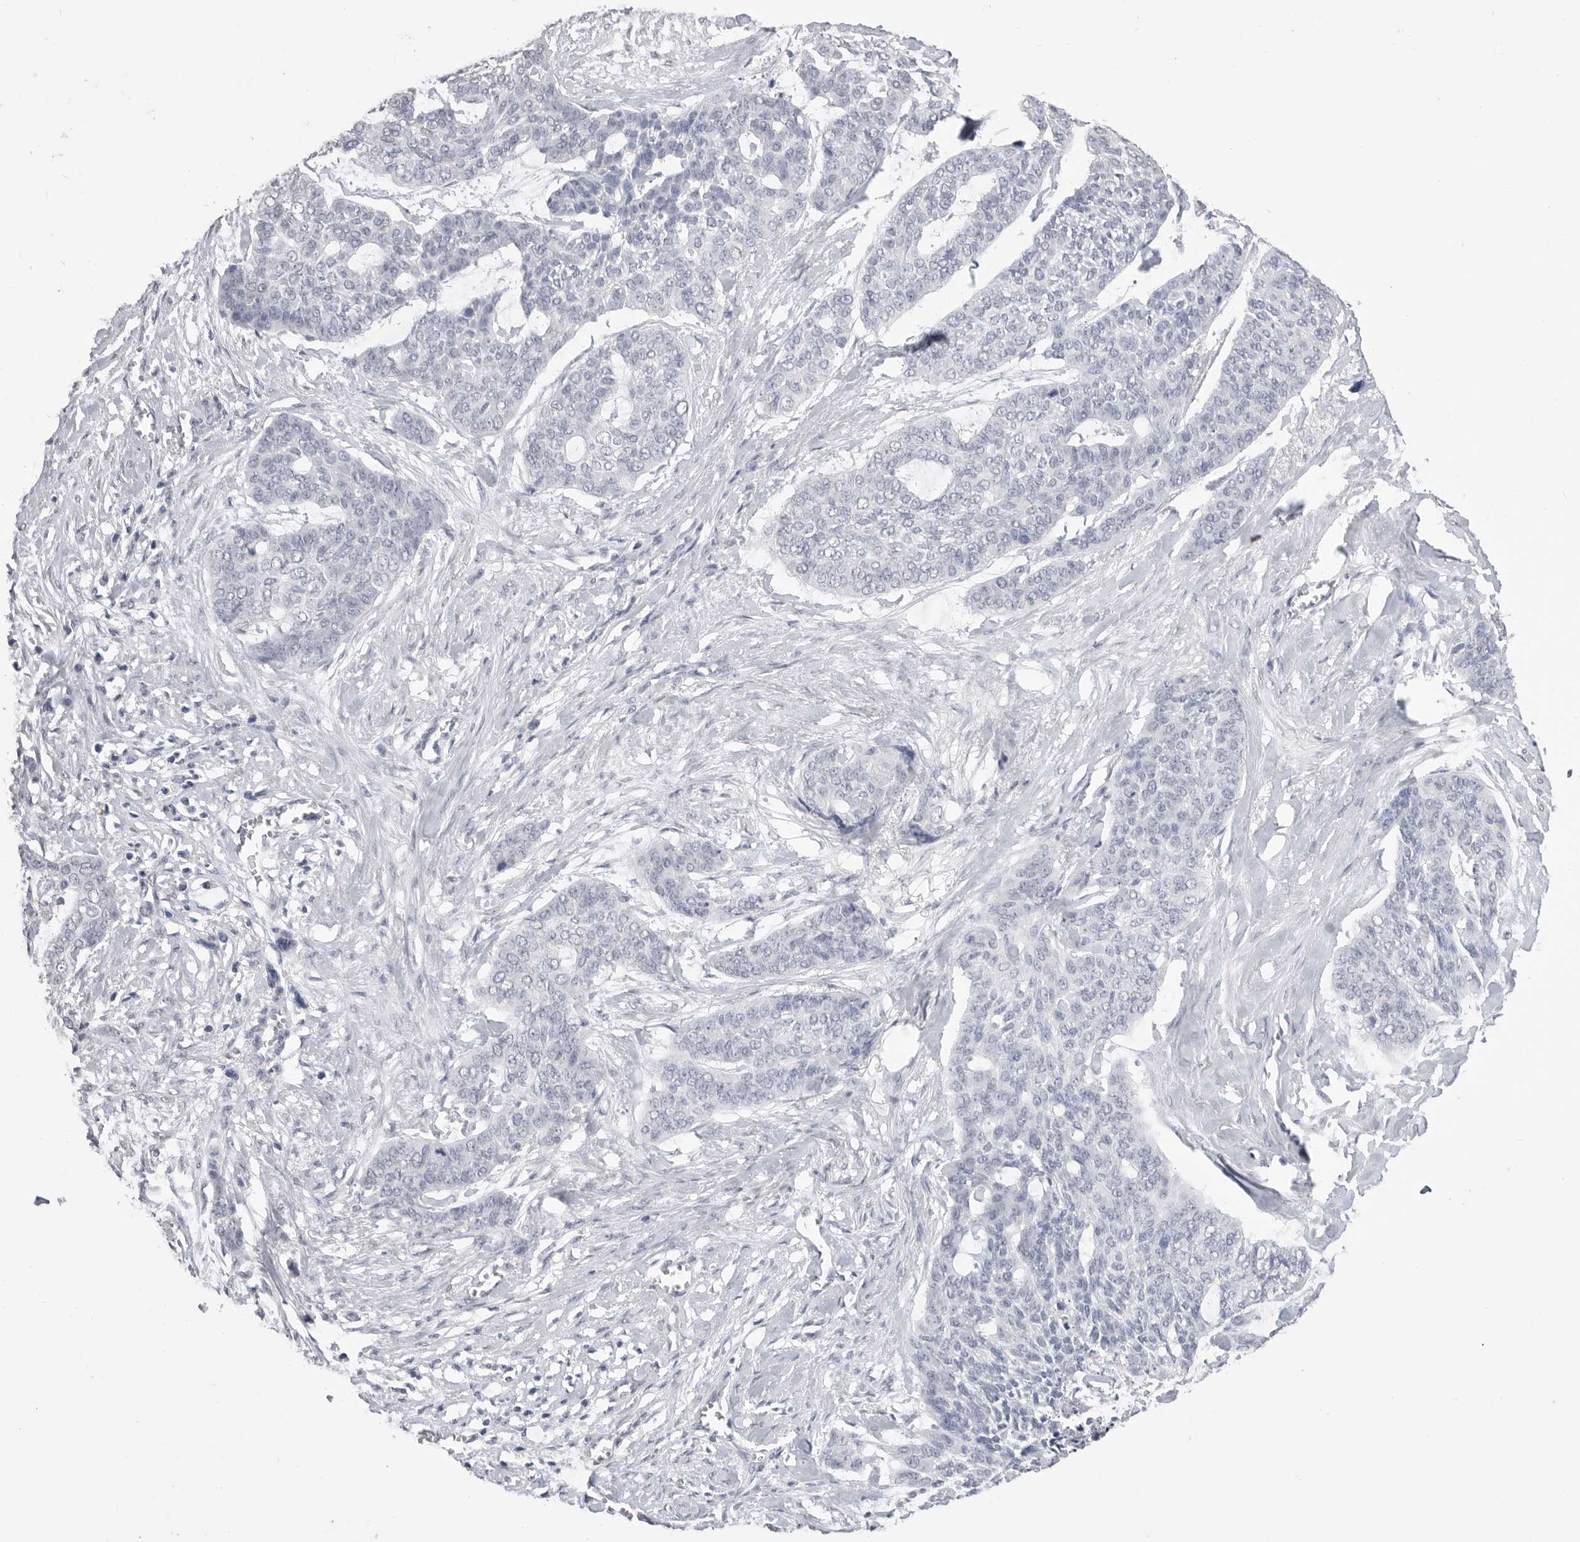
{"staining": {"intensity": "negative", "quantity": "none", "location": "none"}, "tissue": "skin cancer", "cell_type": "Tumor cells", "image_type": "cancer", "snomed": [{"axis": "morphology", "description": "Basal cell carcinoma"}, {"axis": "topography", "description": "Skin"}], "caption": "An immunohistochemistry (IHC) photomicrograph of basal cell carcinoma (skin) is shown. There is no staining in tumor cells of basal cell carcinoma (skin). The staining was performed using DAB (3,3'-diaminobenzidine) to visualize the protein expression in brown, while the nuclei were stained in blue with hematoxylin (Magnification: 20x).", "gene": "ICAM5", "patient": {"sex": "female", "age": 64}}